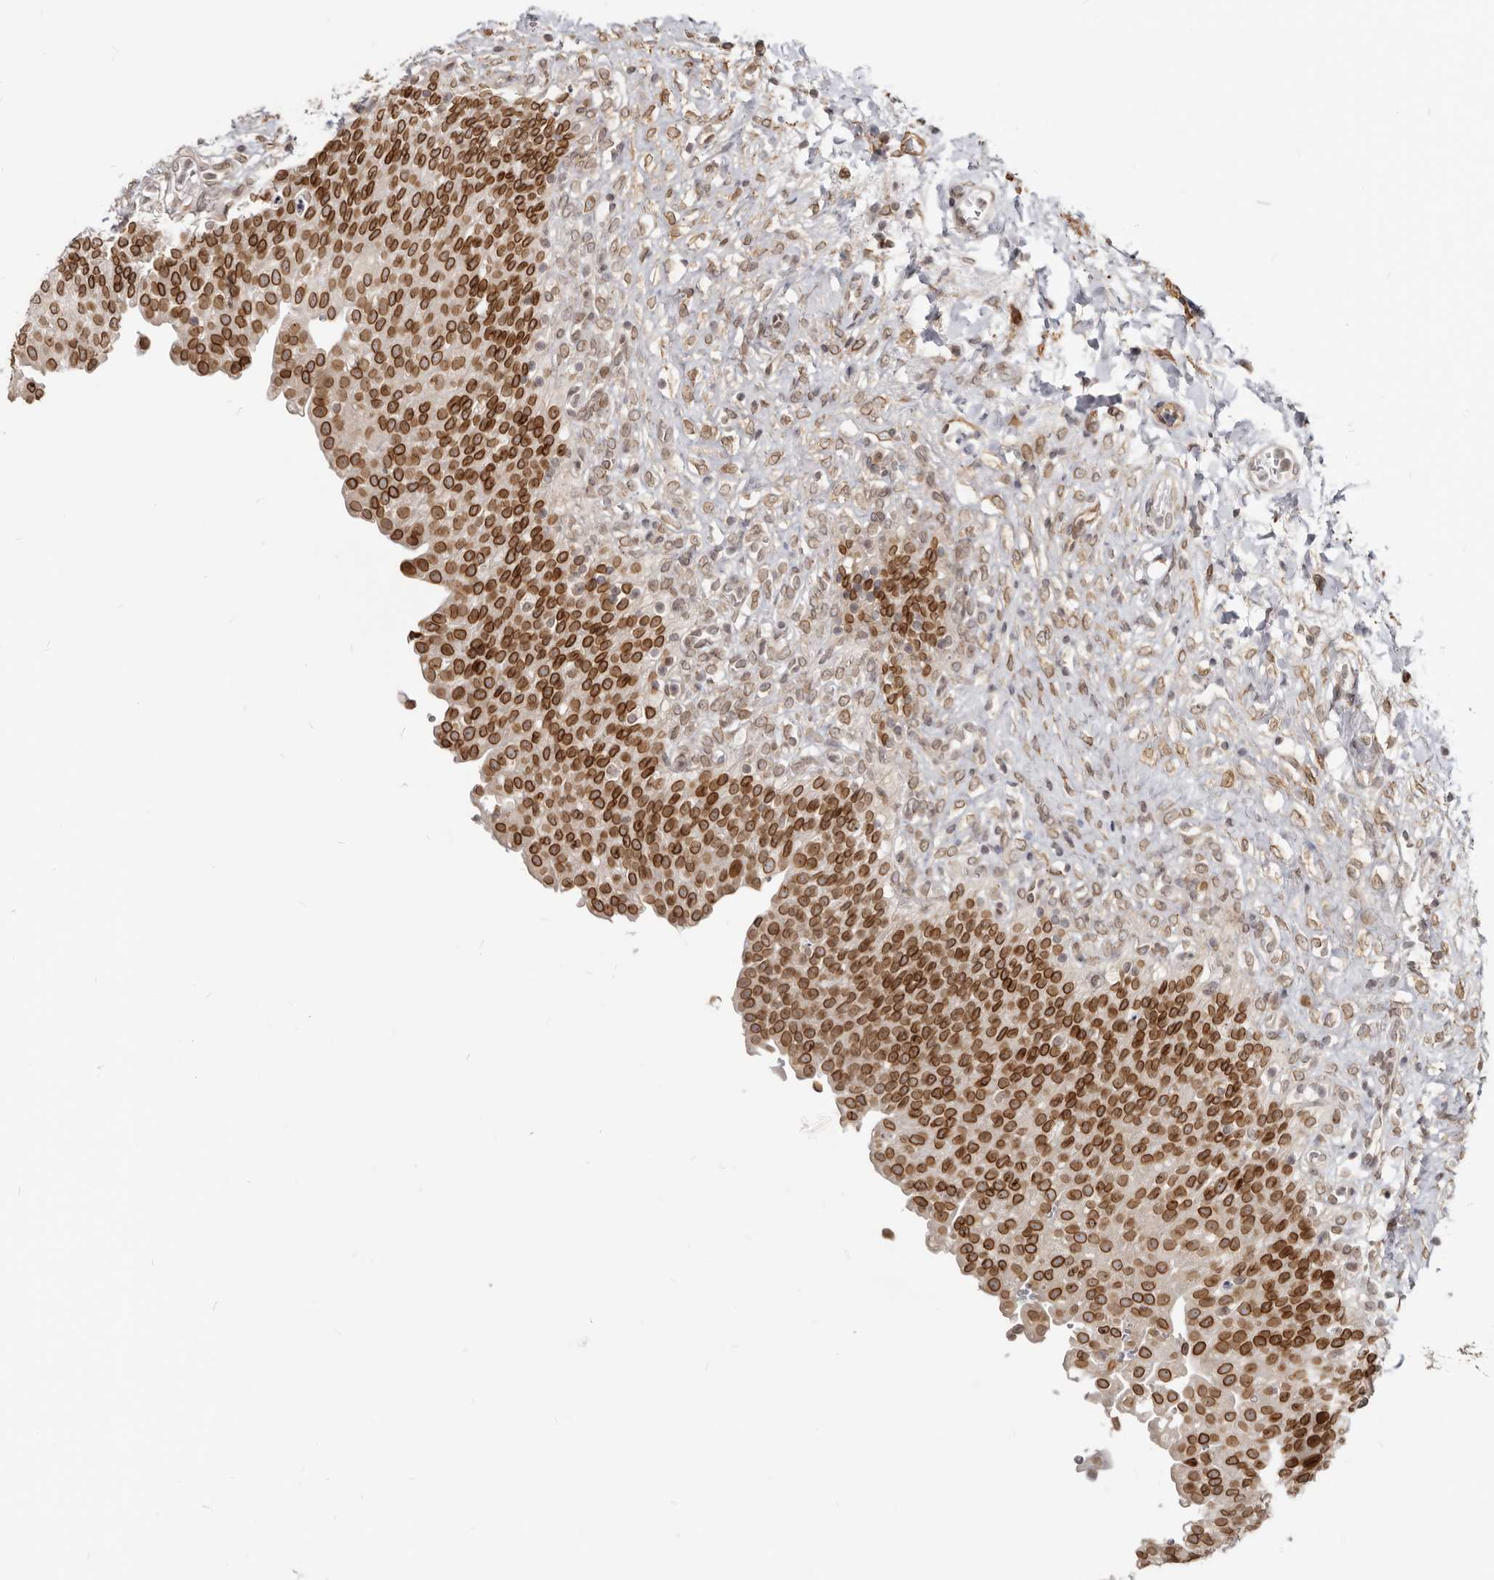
{"staining": {"intensity": "strong", "quantity": "25%-75%", "location": "cytoplasmic/membranous,nuclear"}, "tissue": "urinary bladder", "cell_type": "Urothelial cells", "image_type": "normal", "snomed": [{"axis": "morphology", "description": "Urothelial carcinoma, High grade"}, {"axis": "topography", "description": "Urinary bladder"}], "caption": "Immunohistochemical staining of benign human urinary bladder displays strong cytoplasmic/membranous,nuclear protein expression in approximately 25%-75% of urothelial cells.", "gene": "NUP153", "patient": {"sex": "male", "age": 46}}